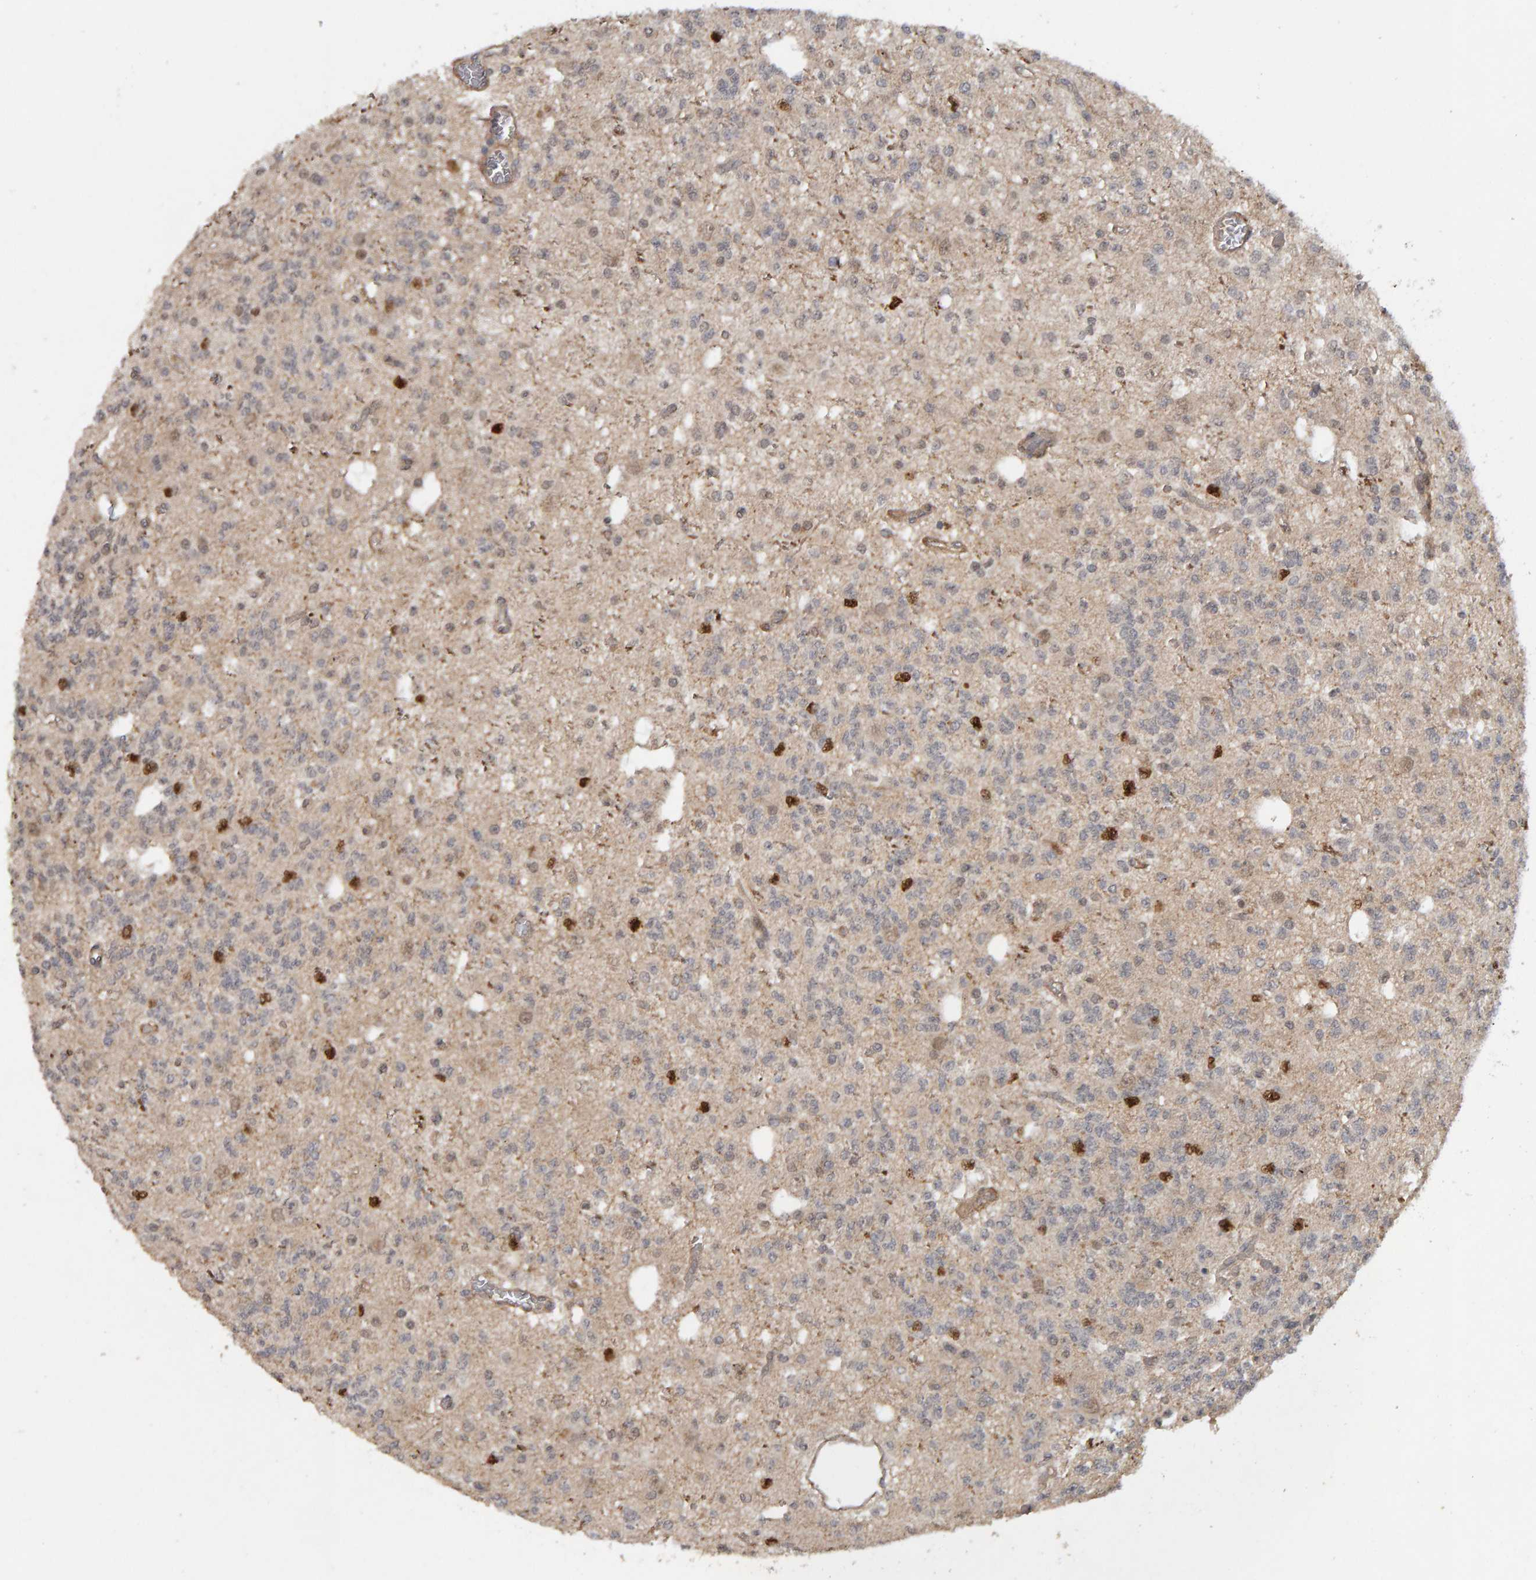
{"staining": {"intensity": "strong", "quantity": "<25%", "location": "nuclear"}, "tissue": "glioma", "cell_type": "Tumor cells", "image_type": "cancer", "snomed": [{"axis": "morphology", "description": "Glioma, malignant, Low grade"}, {"axis": "topography", "description": "Brain"}], "caption": "Protein expression analysis of glioma shows strong nuclear positivity in approximately <25% of tumor cells.", "gene": "CDCA5", "patient": {"sex": "male", "age": 38}}